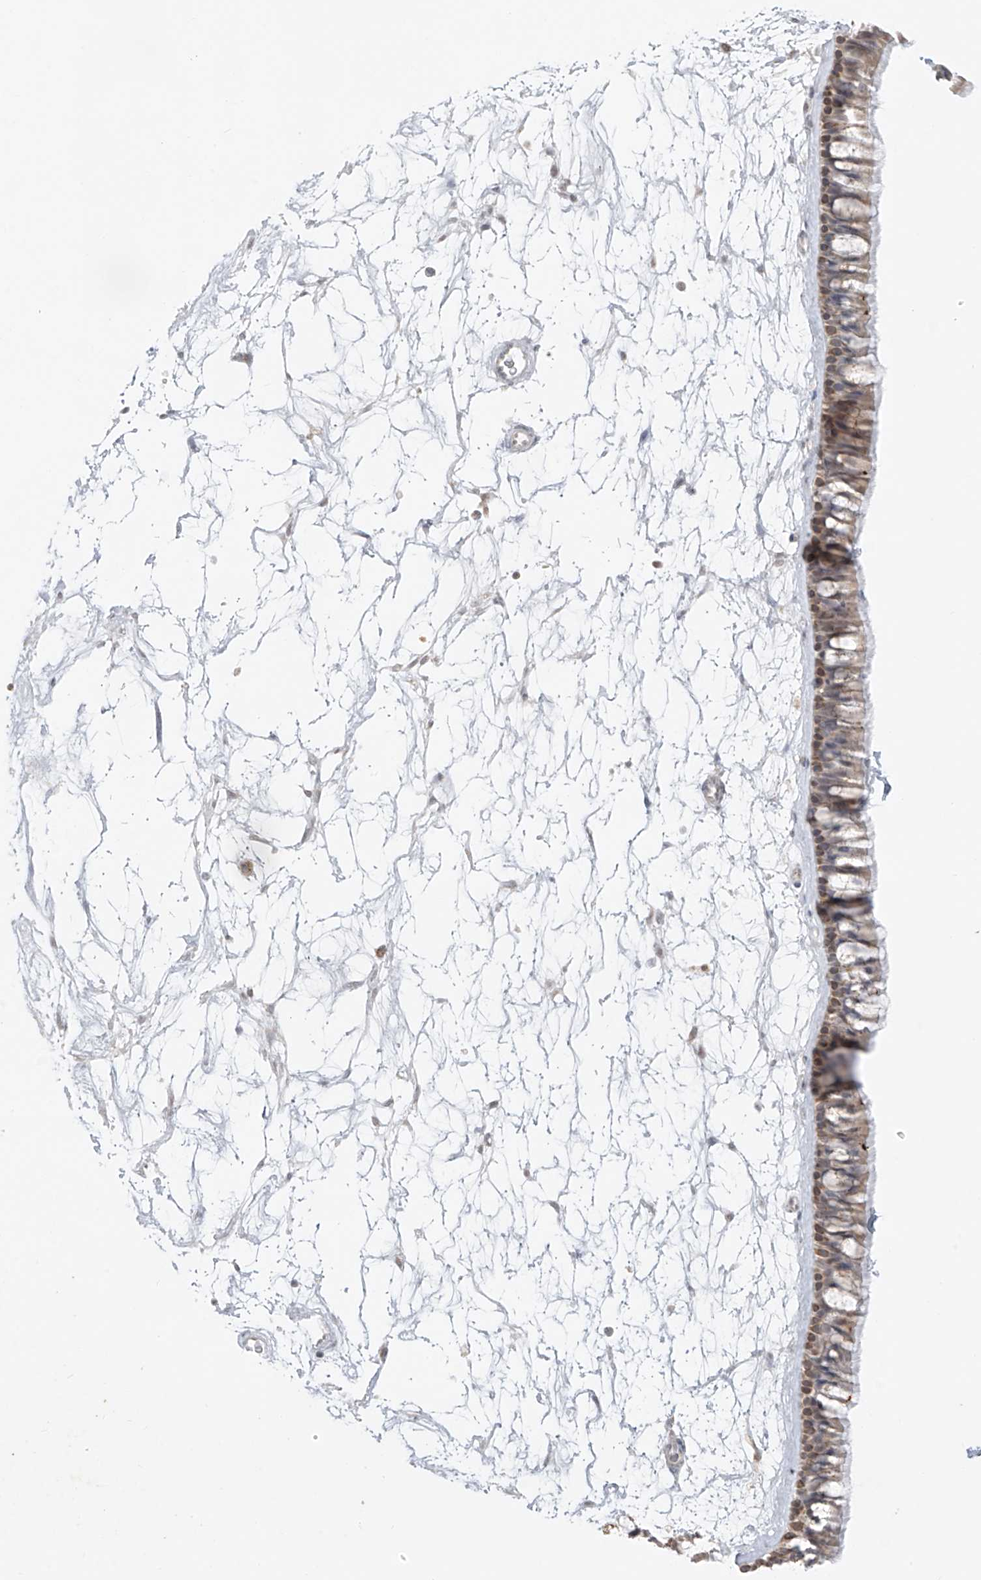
{"staining": {"intensity": "moderate", "quantity": "25%-75%", "location": "cytoplasmic/membranous"}, "tissue": "nasopharynx", "cell_type": "Respiratory epithelial cells", "image_type": "normal", "snomed": [{"axis": "morphology", "description": "Normal tissue, NOS"}, {"axis": "topography", "description": "Nasopharynx"}], "caption": "A brown stain highlights moderate cytoplasmic/membranous positivity of a protein in respiratory epithelial cells of benign human nasopharynx. (brown staining indicates protein expression, while blue staining denotes nuclei).", "gene": "DYRK1B", "patient": {"sex": "male", "age": 64}}